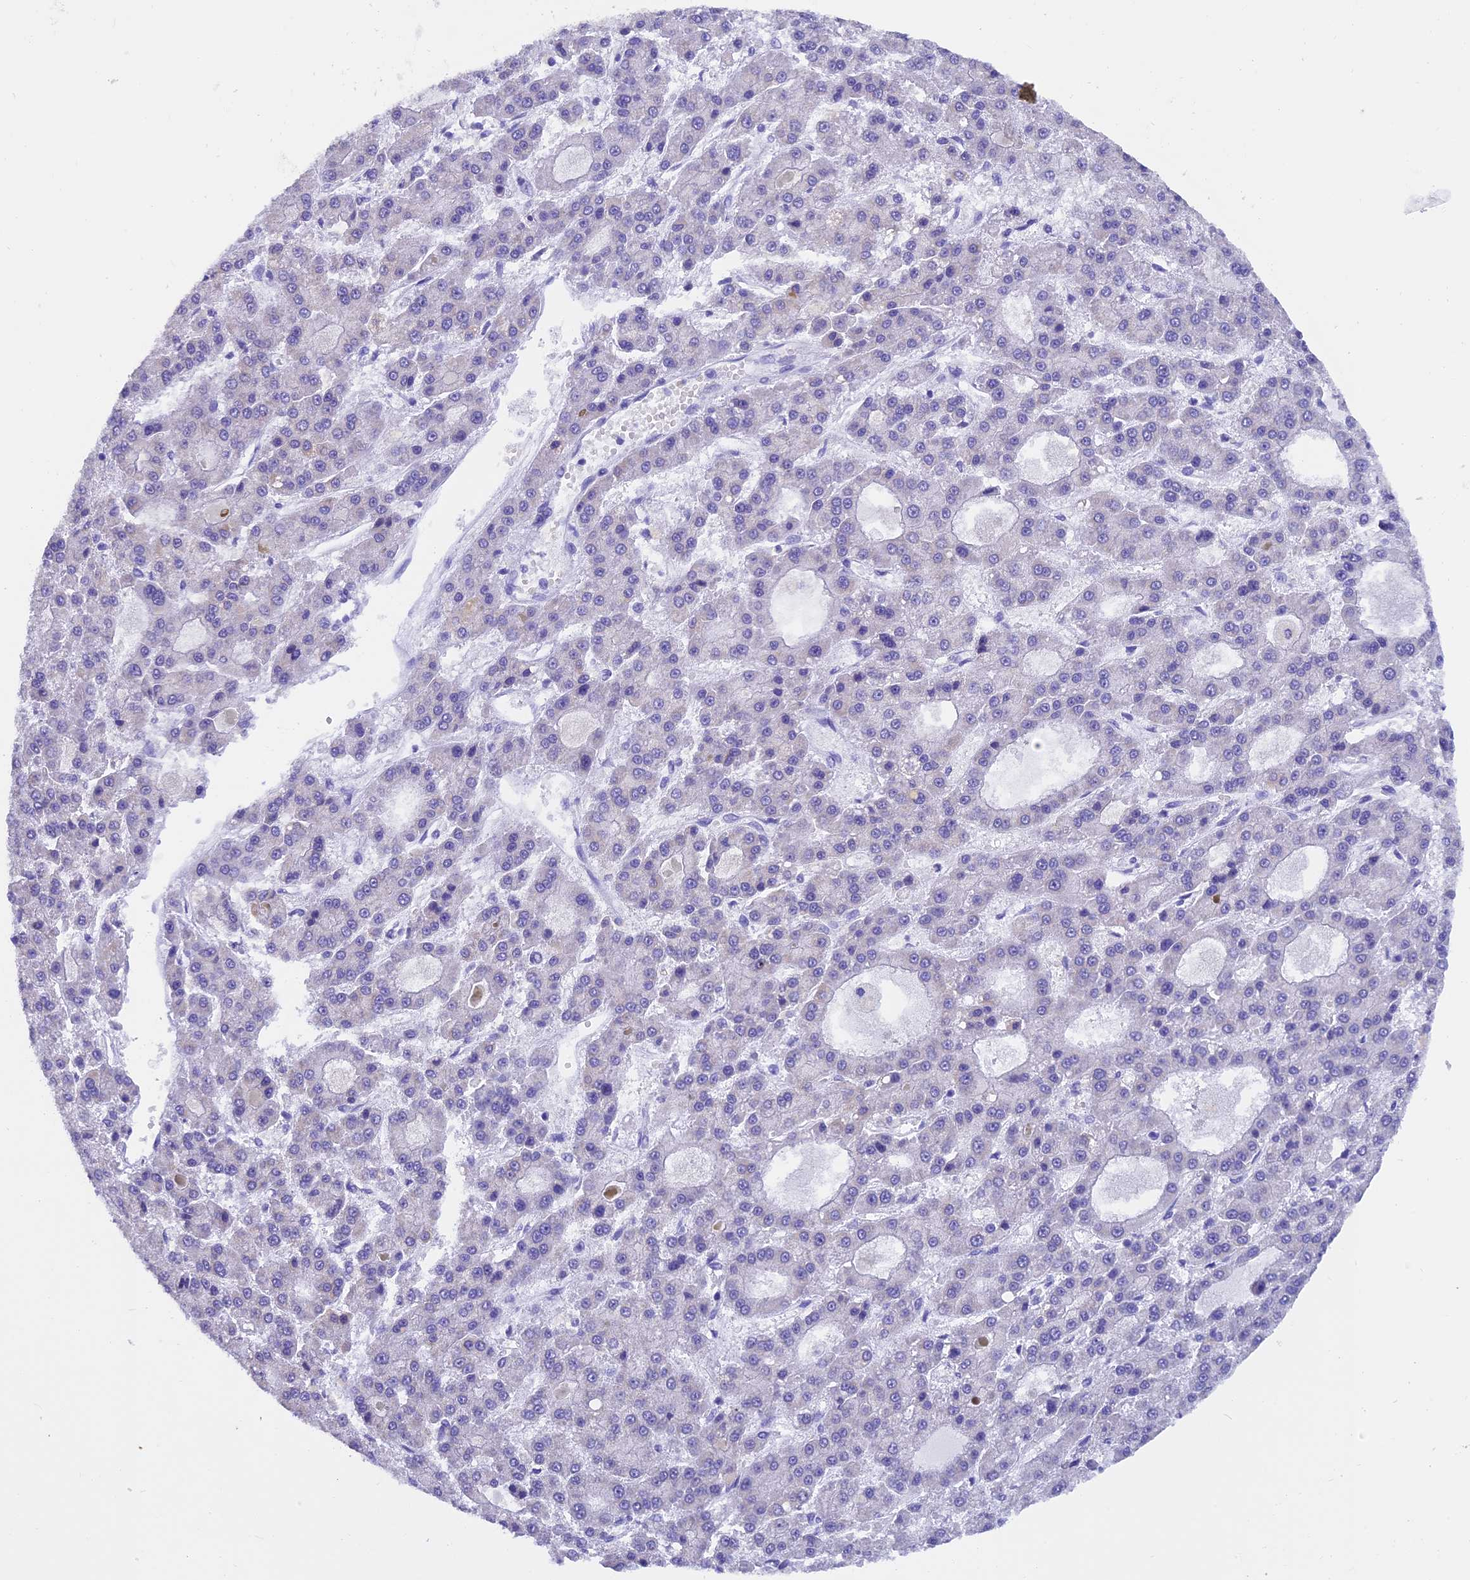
{"staining": {"intensity": "negative", "quantity": "none", "location": "none"}, "tissue": "liver cancer", "cell_type": "Tumor cells", "image_type": "cancer", "snomed": [{"axis": "morphology", "description": "Carcinoma, Hepatocellular, NOS"}, {"axis": "topography", "description": "Liver"}], "caption": "Immunohistochemistry histopathology image of liver hepatocellular carcinoma stained for a protein (brown), which reveals no staining in tumor cells.", "gene": "SLC8B1", "patient": {"sex": "male", "age": 70}}